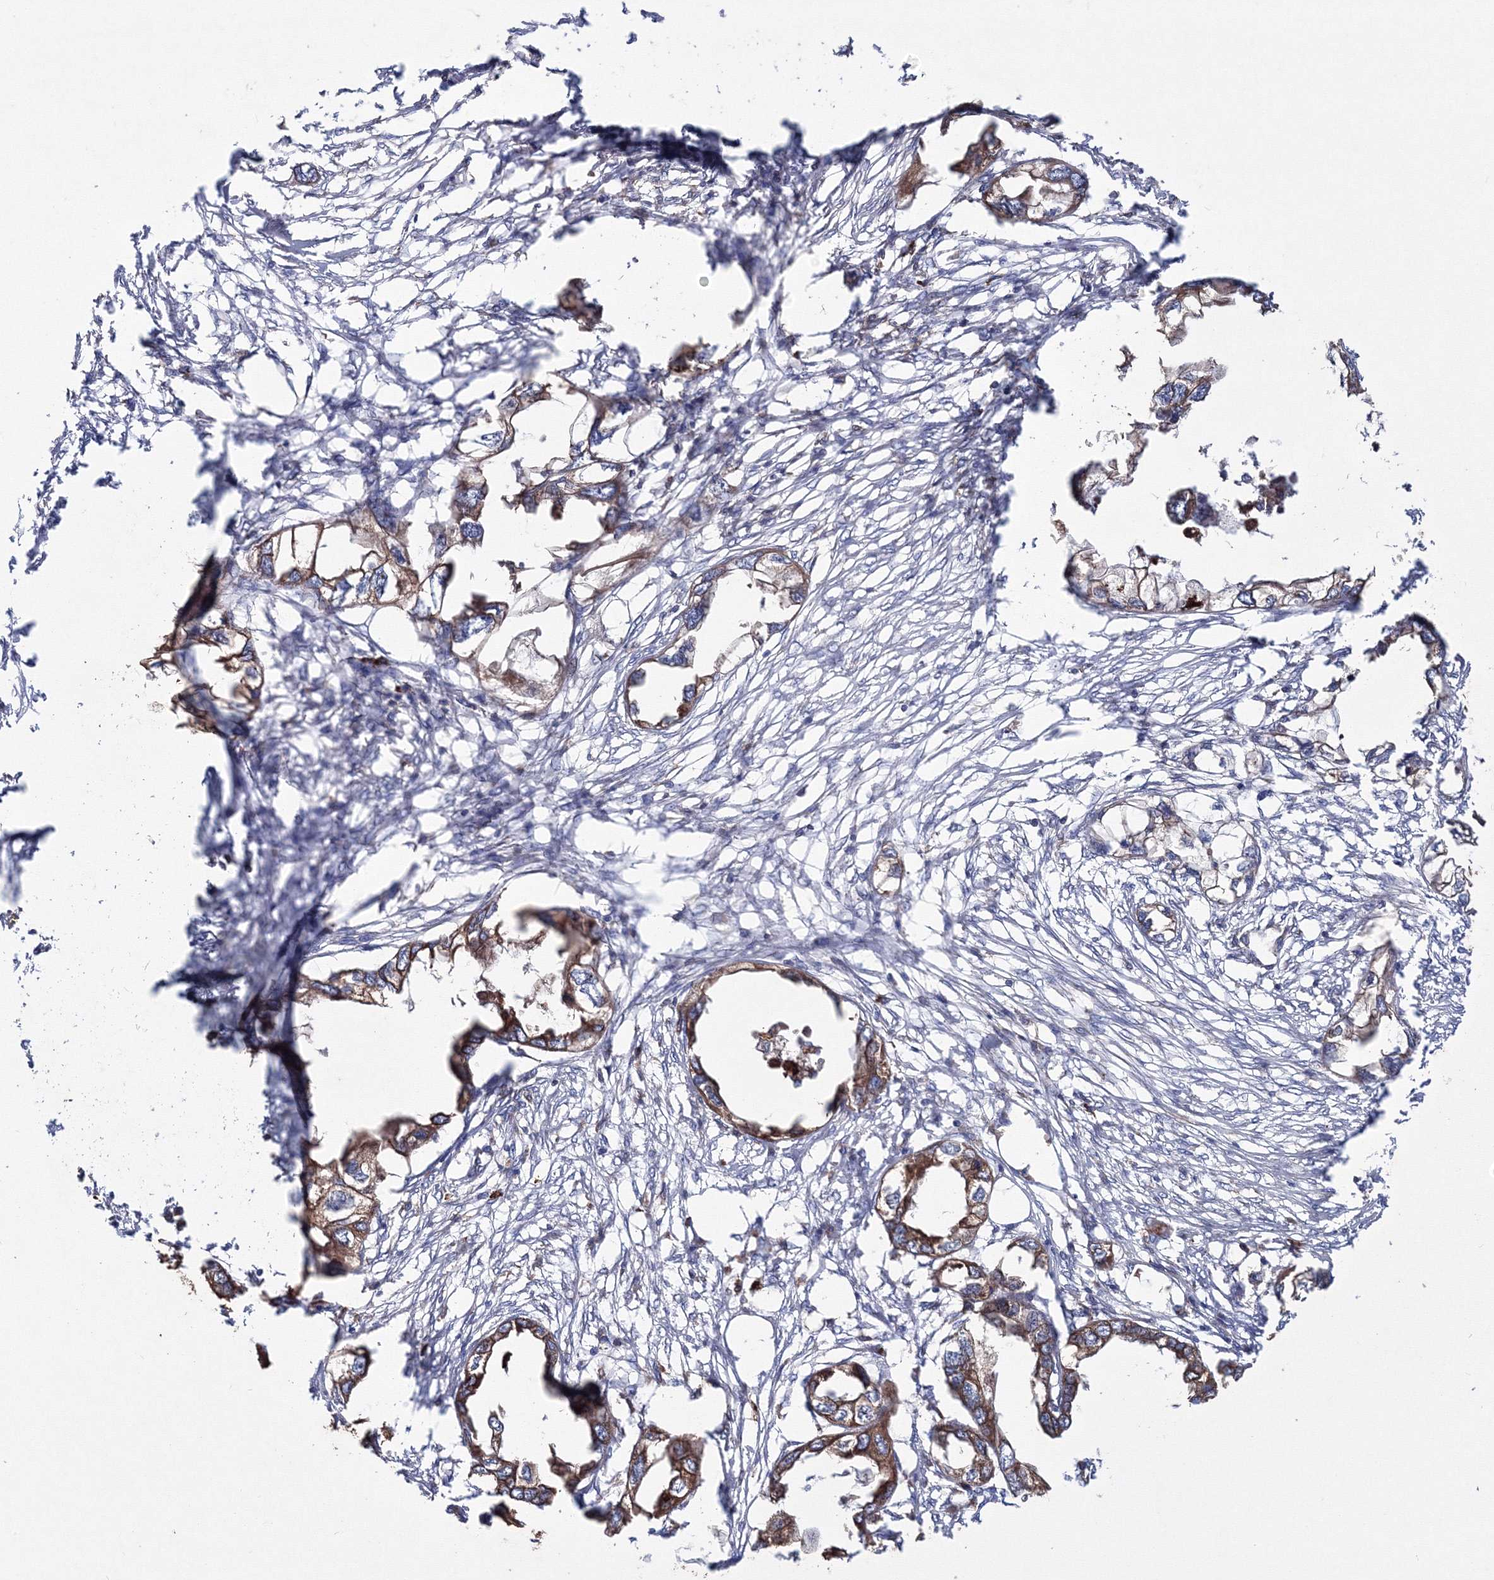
{"staining": {"intensity": "strong", "quantity": ">75%", "location": "cytoplasmic/membranous"}, "tissue": "endometrial cancer", "cell_type": "Tumor cells", "image_type": "cancer", "snomed": [{"axis": "morphology", "description": "Adenocarcinoma, NOS"}, {"axis": "morphology", "description": "Adenocarcinoma, metastatic, NOS"}, {"axis": "topography", "description": "Adipose tissue"}, {"axis": "topography", "description": "Endometrium"}], "caption": "Tumor cells exhibit high levels of strong cytoplasmic/membranous expression in about >75% of cells in adenocarcinoma (endometrial). (DAB IHC, brown staining for protein, blue staining for nuclei).", "gene": "VPS8", "patient": {"sex": "female", "age": 67}}